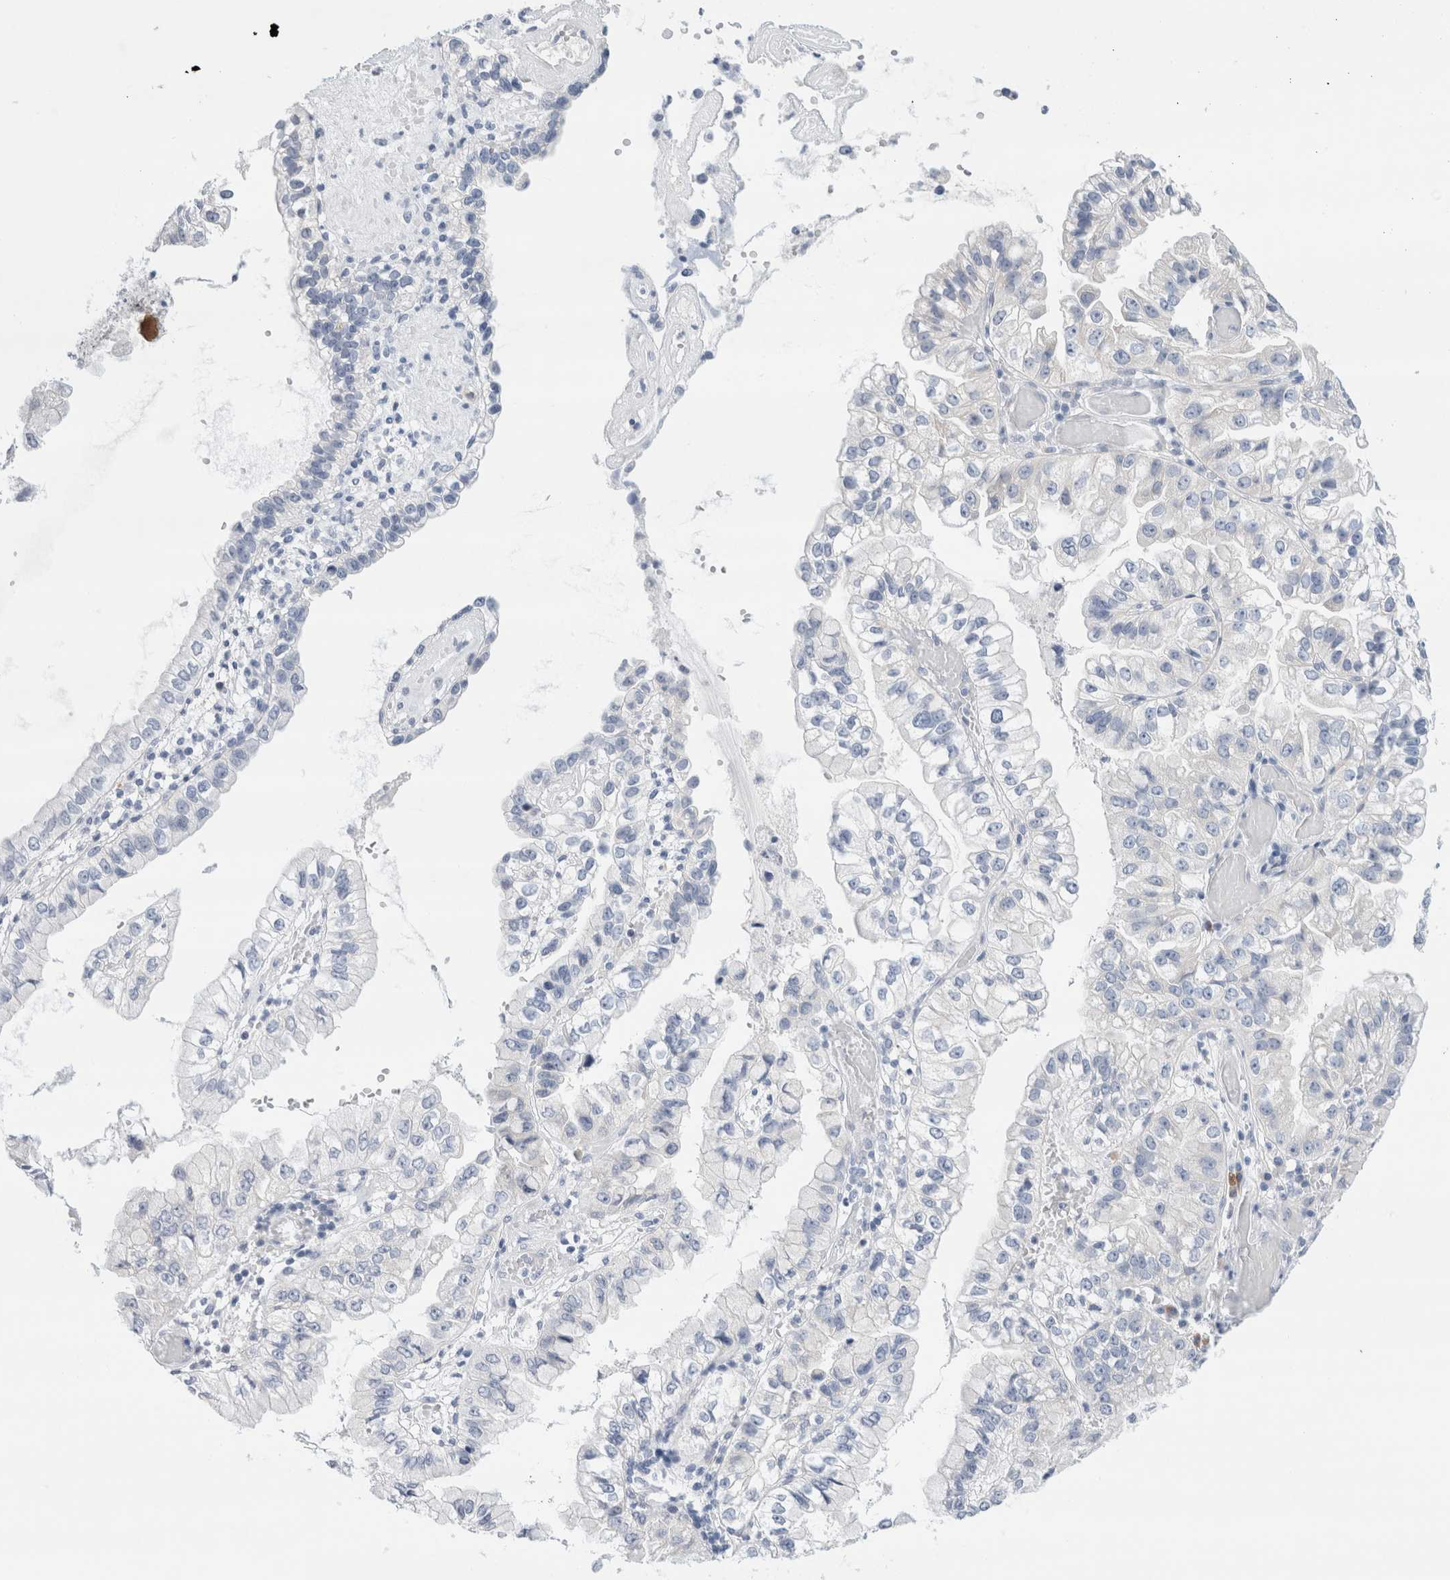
{"staining": {"intensity": "negative", "quantity": "none", "location": "none"}, "tissue": "liver cancer", "cell_type": "Tumor cells", "image_type": "cancer", "snomed": [{"axis": "morphology", "description": "Cholangiocarcinoma"}, {"axis": "topography", "description": "Liver"}], "caption": "DAB (3,3'-diaminobenzidine) immunohistochemical staining of liver cholangiocarcinoma reveals no significant expression in tumor cells.", "gene": "SLC22A12", "patient": {"sex": "female", "age": 79}}